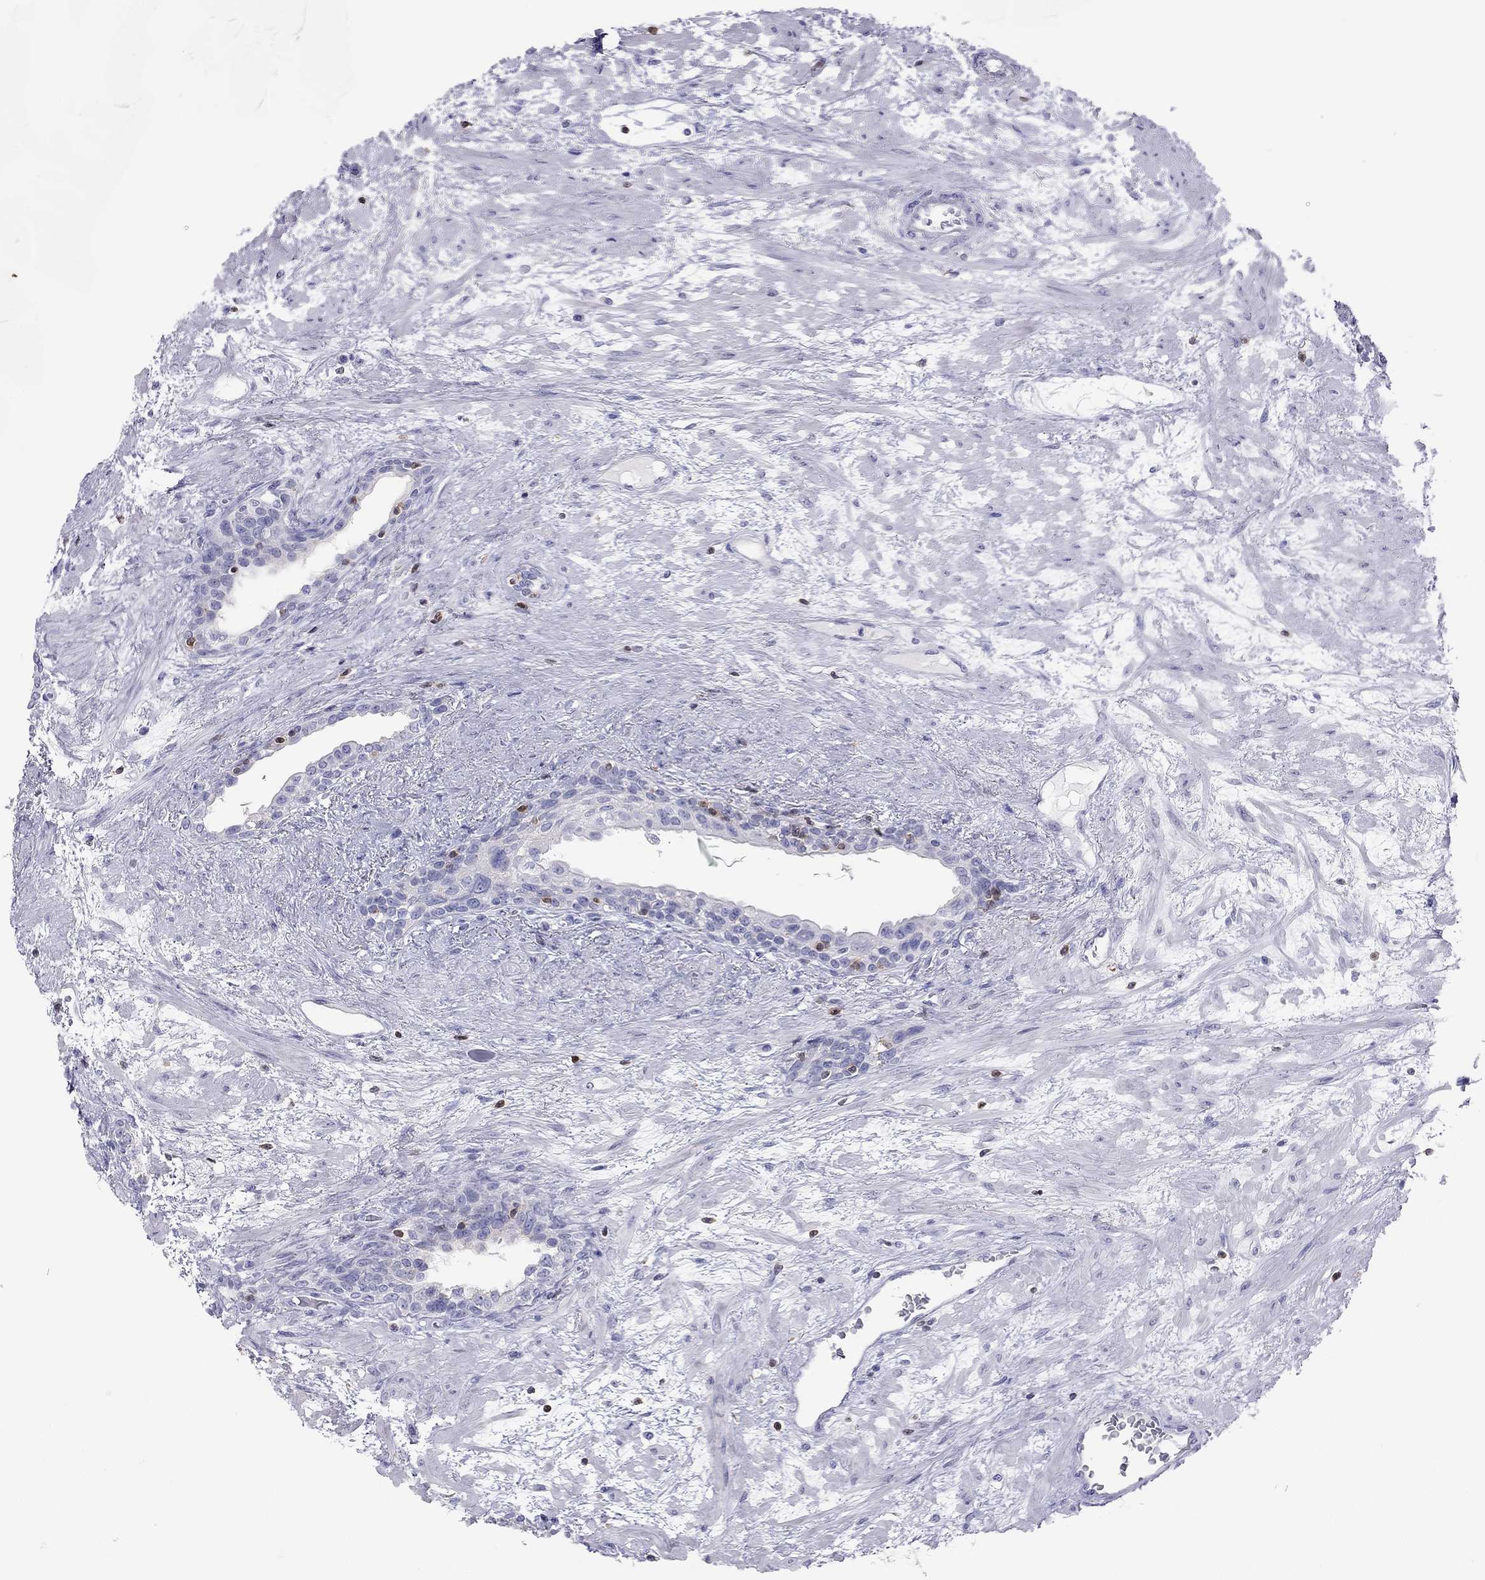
{"staining": {"intensity": "negative", "quantity": "none", "location": "none"}, "tissue": "prostate", "cell_type": "Glandular cells", "image_type": "normal", "snomed": [{"axis": "morphology", "description": "Normal tissue, NOS"}, {"axis": "topography", "description": "Prostate"}], "caption": "High power microscopy micrograph of an immunohistochemistry micrograph of benign prostate, revealing no significant positivity in glandular cells.", "gene": "SH2D2A", "patient": {"sex": "male", "age": 63}}